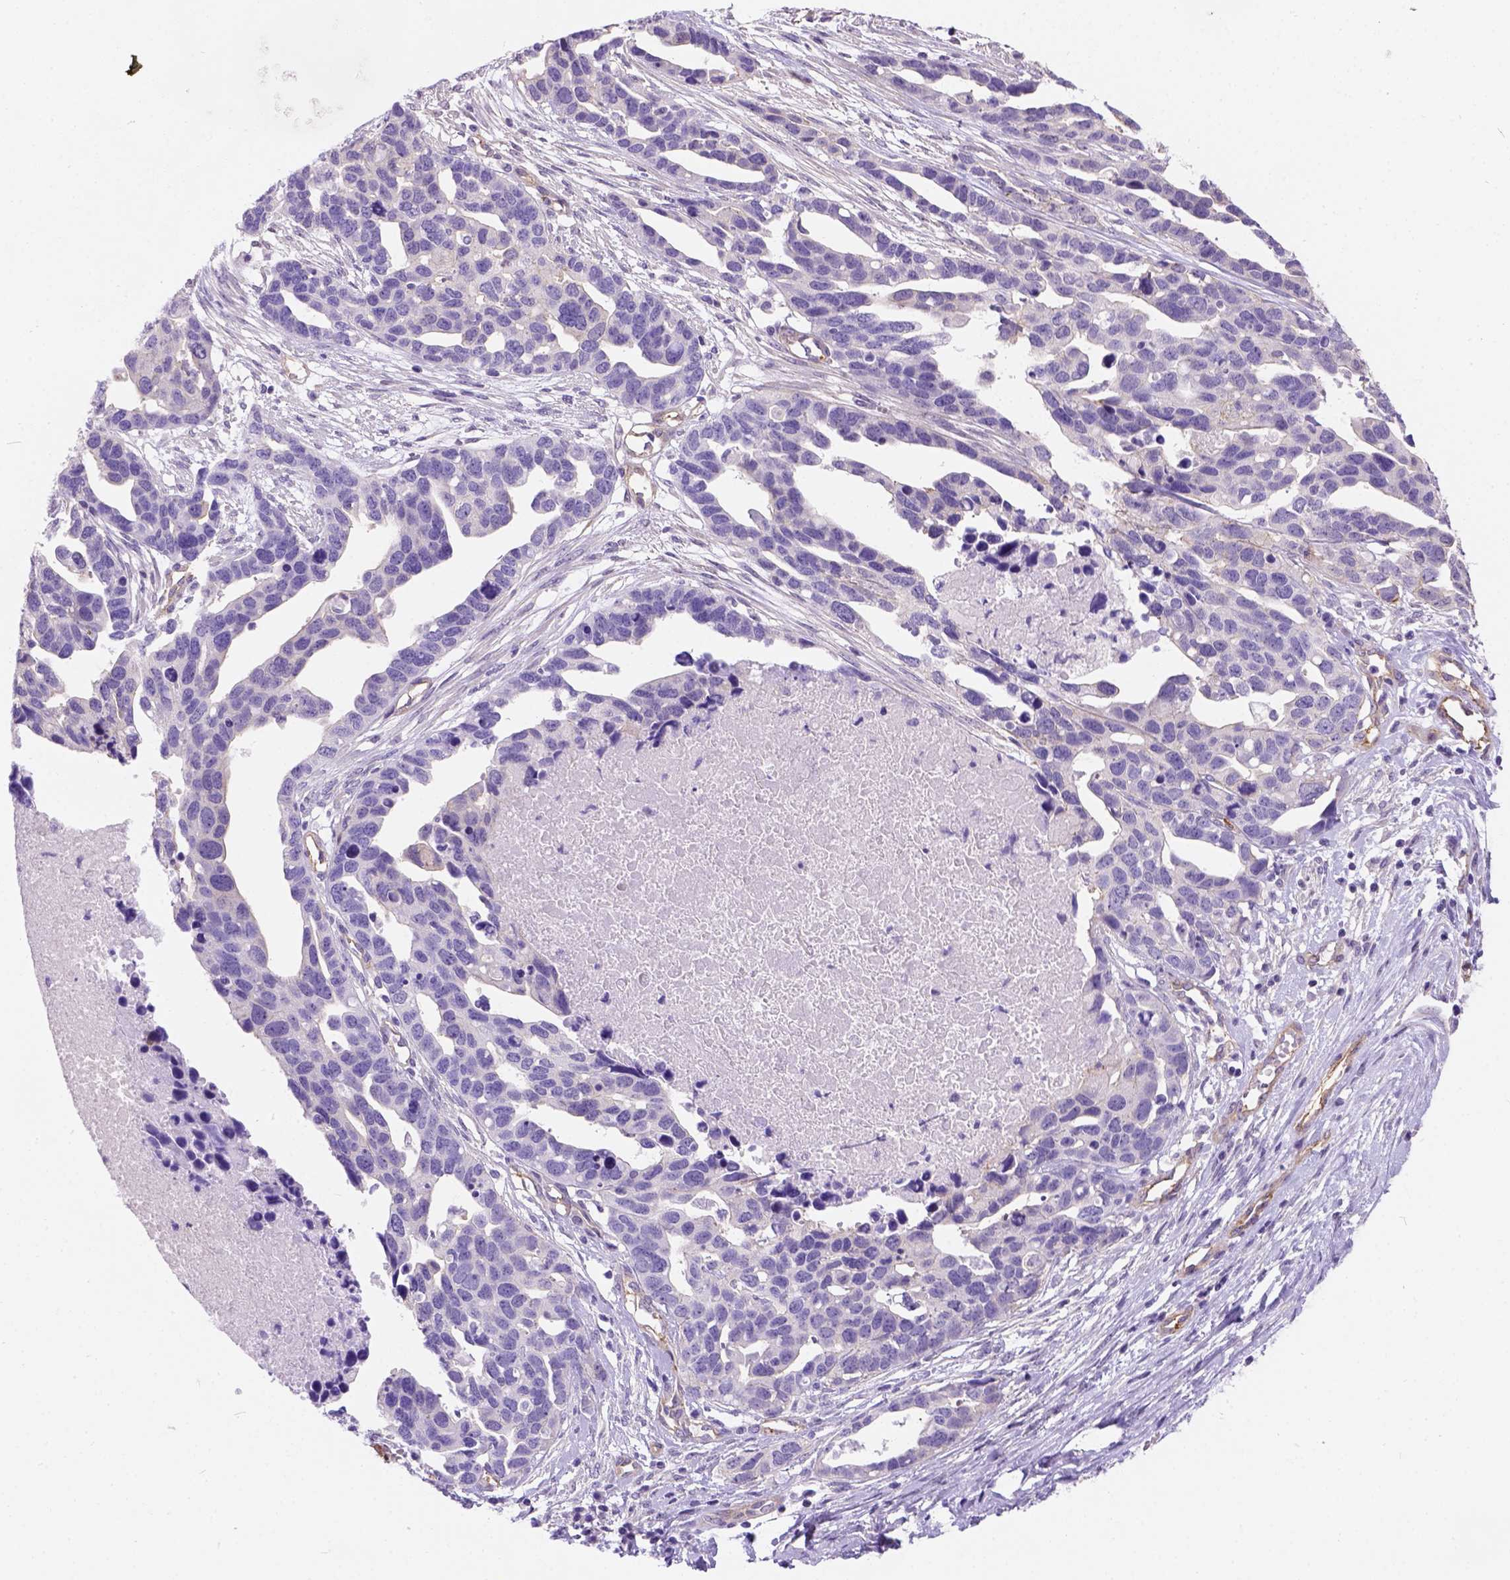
{"staining": {"intensity": "negative", "quantity": "none", "location": "none"}, "tissue": "ovarian cancer", "cell_type": "Tumor cells", "image_type": "cancer", "snomed": [{"axis": "morphology", "description": "Cystadenocarcinoma, serous, NOS"}, {"axis": "topography", "description": "Ovary"}], "caption": "Tumor cells show no significant protein positivity in serous cystadenocarcinoma (ovarian).", "gene": "PHF7", "patient": {"sex": "female", "age": 54}}